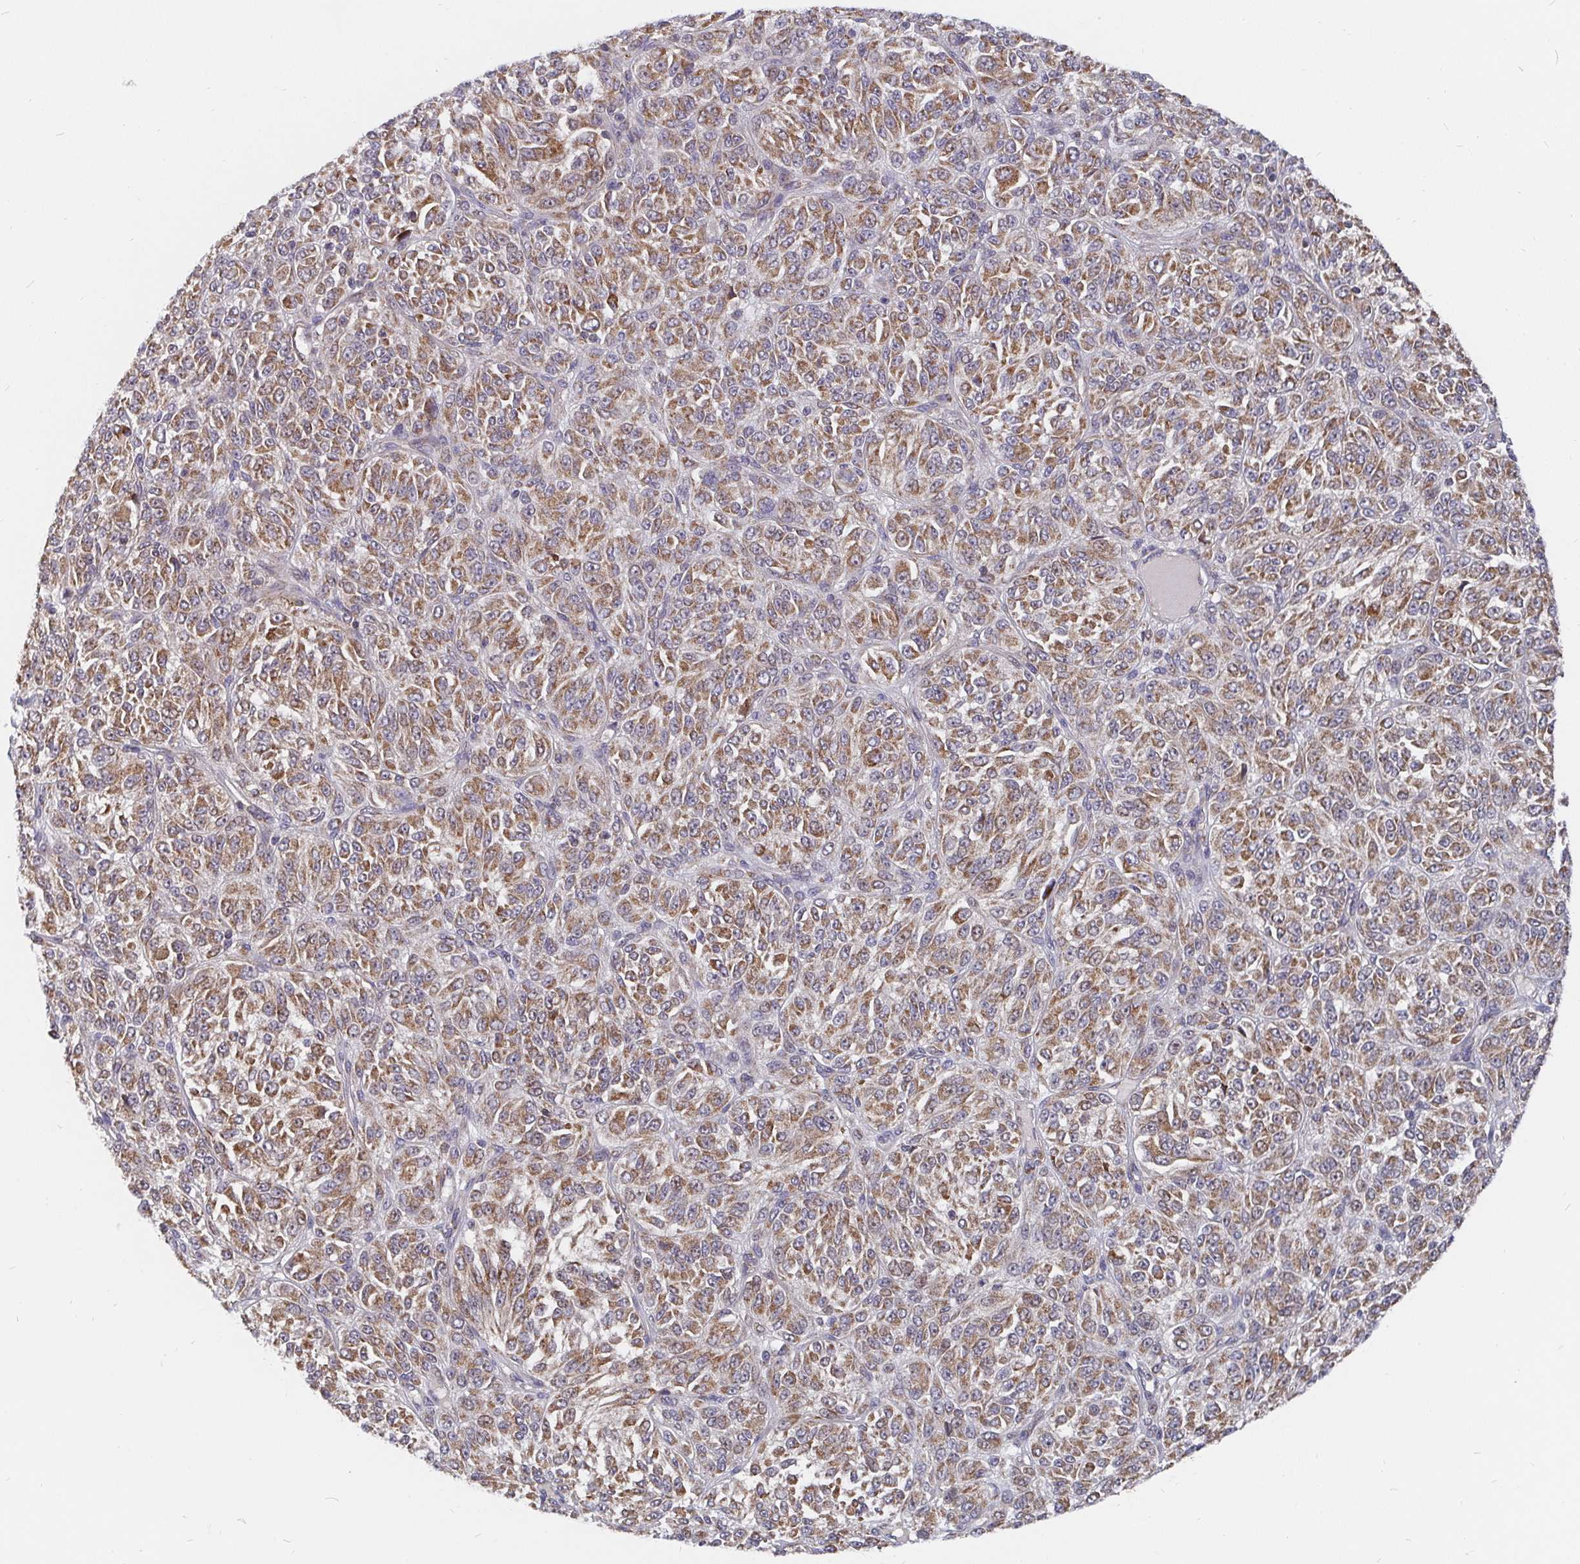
{"staining": {"intensity": "moderate", "quantity": ">75%", "location": "cytoplasmic/membranous"}, "tissue": "melanoma", "cell_type": "Tumor cells", "image_type": "cancer", "snomed": [{"axis": "morphology", "description": "Malignant melanoma, Metastatic site"}, {"axis": "topography", "description": "Brain"}], "caption": "Melanoma stained with DAB immunohistochemistry (IHC) exhibits medium levels of moderate cytoplasmic/membranous expression in about >75% of tumor cells.", "gene": "PDF", "patient": {"sex": "female", "age": 56}}